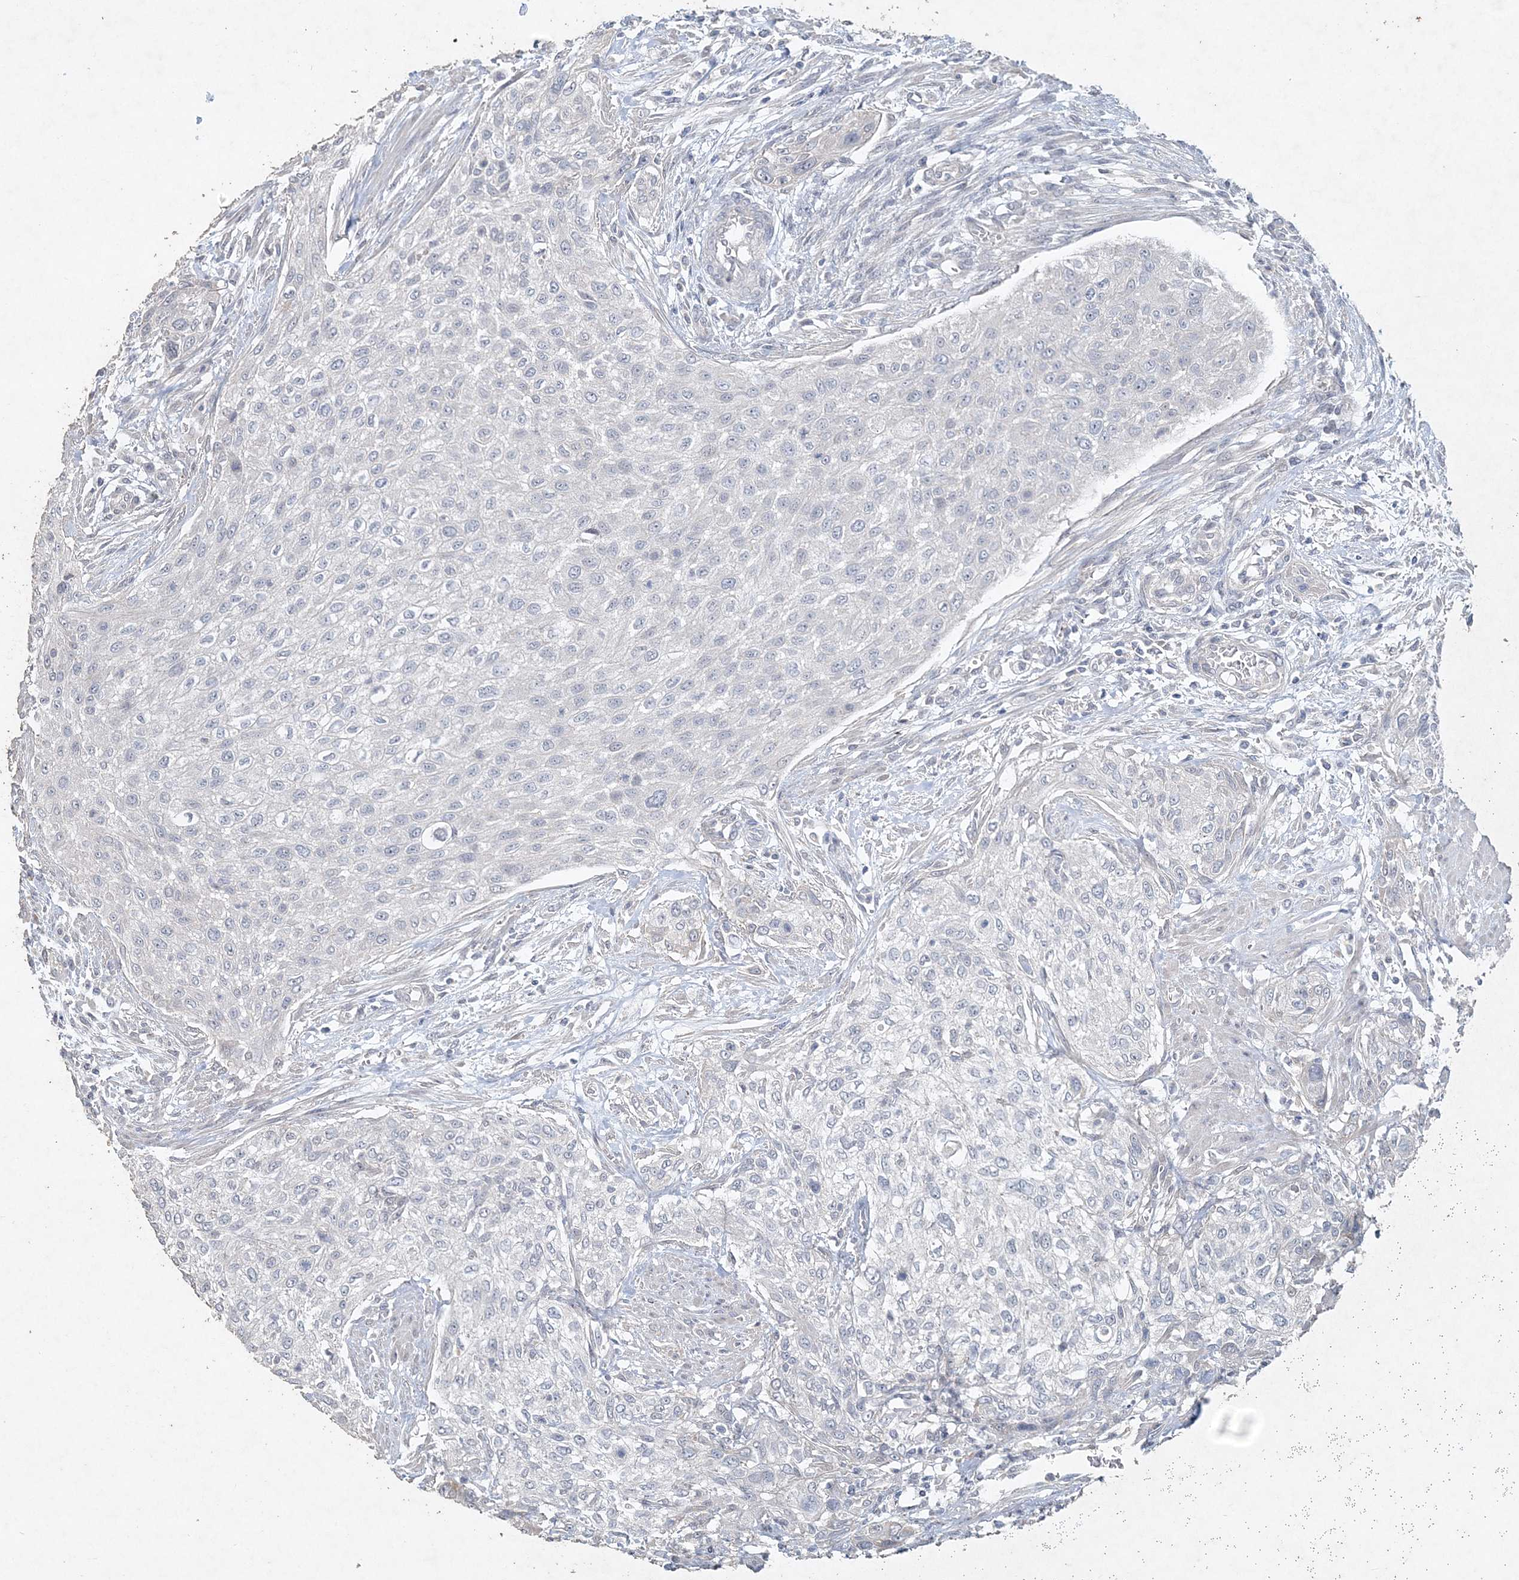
{"staining": {"intensity": "negative", "quantity": "none", "location": "none"}, "tissue": "urothelial cancer", "cell_type": "Tumor cells", "image_type": "cancer", "snomed": [{"axis": "morphology", "description": "Urothelial carcinoma, High grade"}, {"axis": "topography", "description": "Urinary bladder"}], "caption": "Tumor cells are negative for protein expression in human urothelial carcinoma (high-grade). (Brightfield microscopy of DAB IHC at high magnification).", "gene": "DNAH5", "patient": {"sex": "male", "age": 35}}